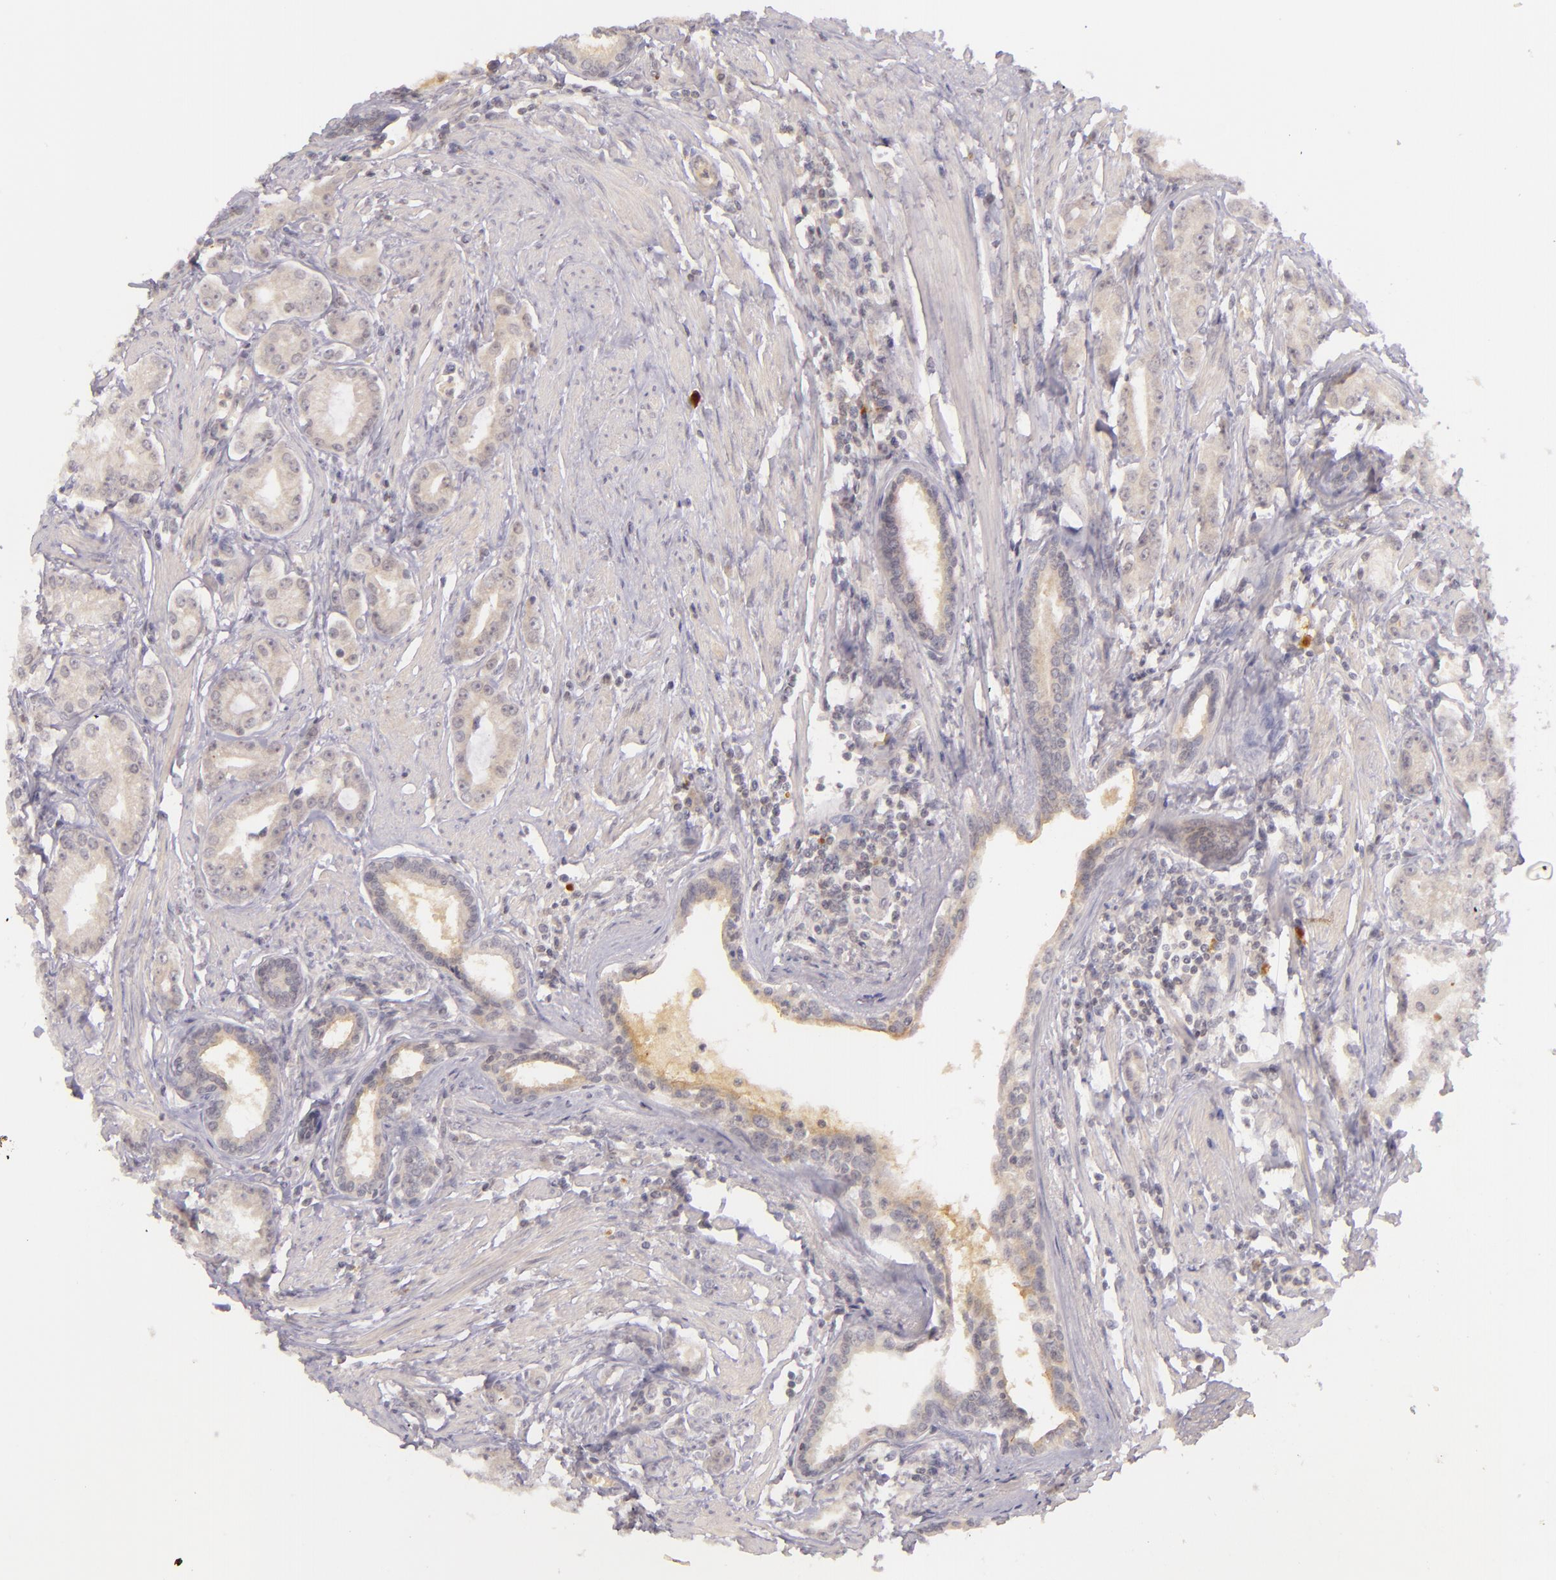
{"staining": {"intensity": "weak", "quantity": "25%-75%", "location": "cytoplasmic/membranous"}, "tissue": "prostate cancer", "cell_type": "Tumor cells", "image_type": "cancer", "snomed": [{"axis": "morphology", "description": "Adenocarcinoma, Medium grade"}, {"axis": "topography", "description": "Prostate"}], "caption": "This micrograph demonstrates IHC staining of prostate cancer, with low weak cytoplasmic/membranous expression in about 25%-75% of tumor cells.", "gene": "CASP8", "patient": {"sex": "male", "age": 72}}